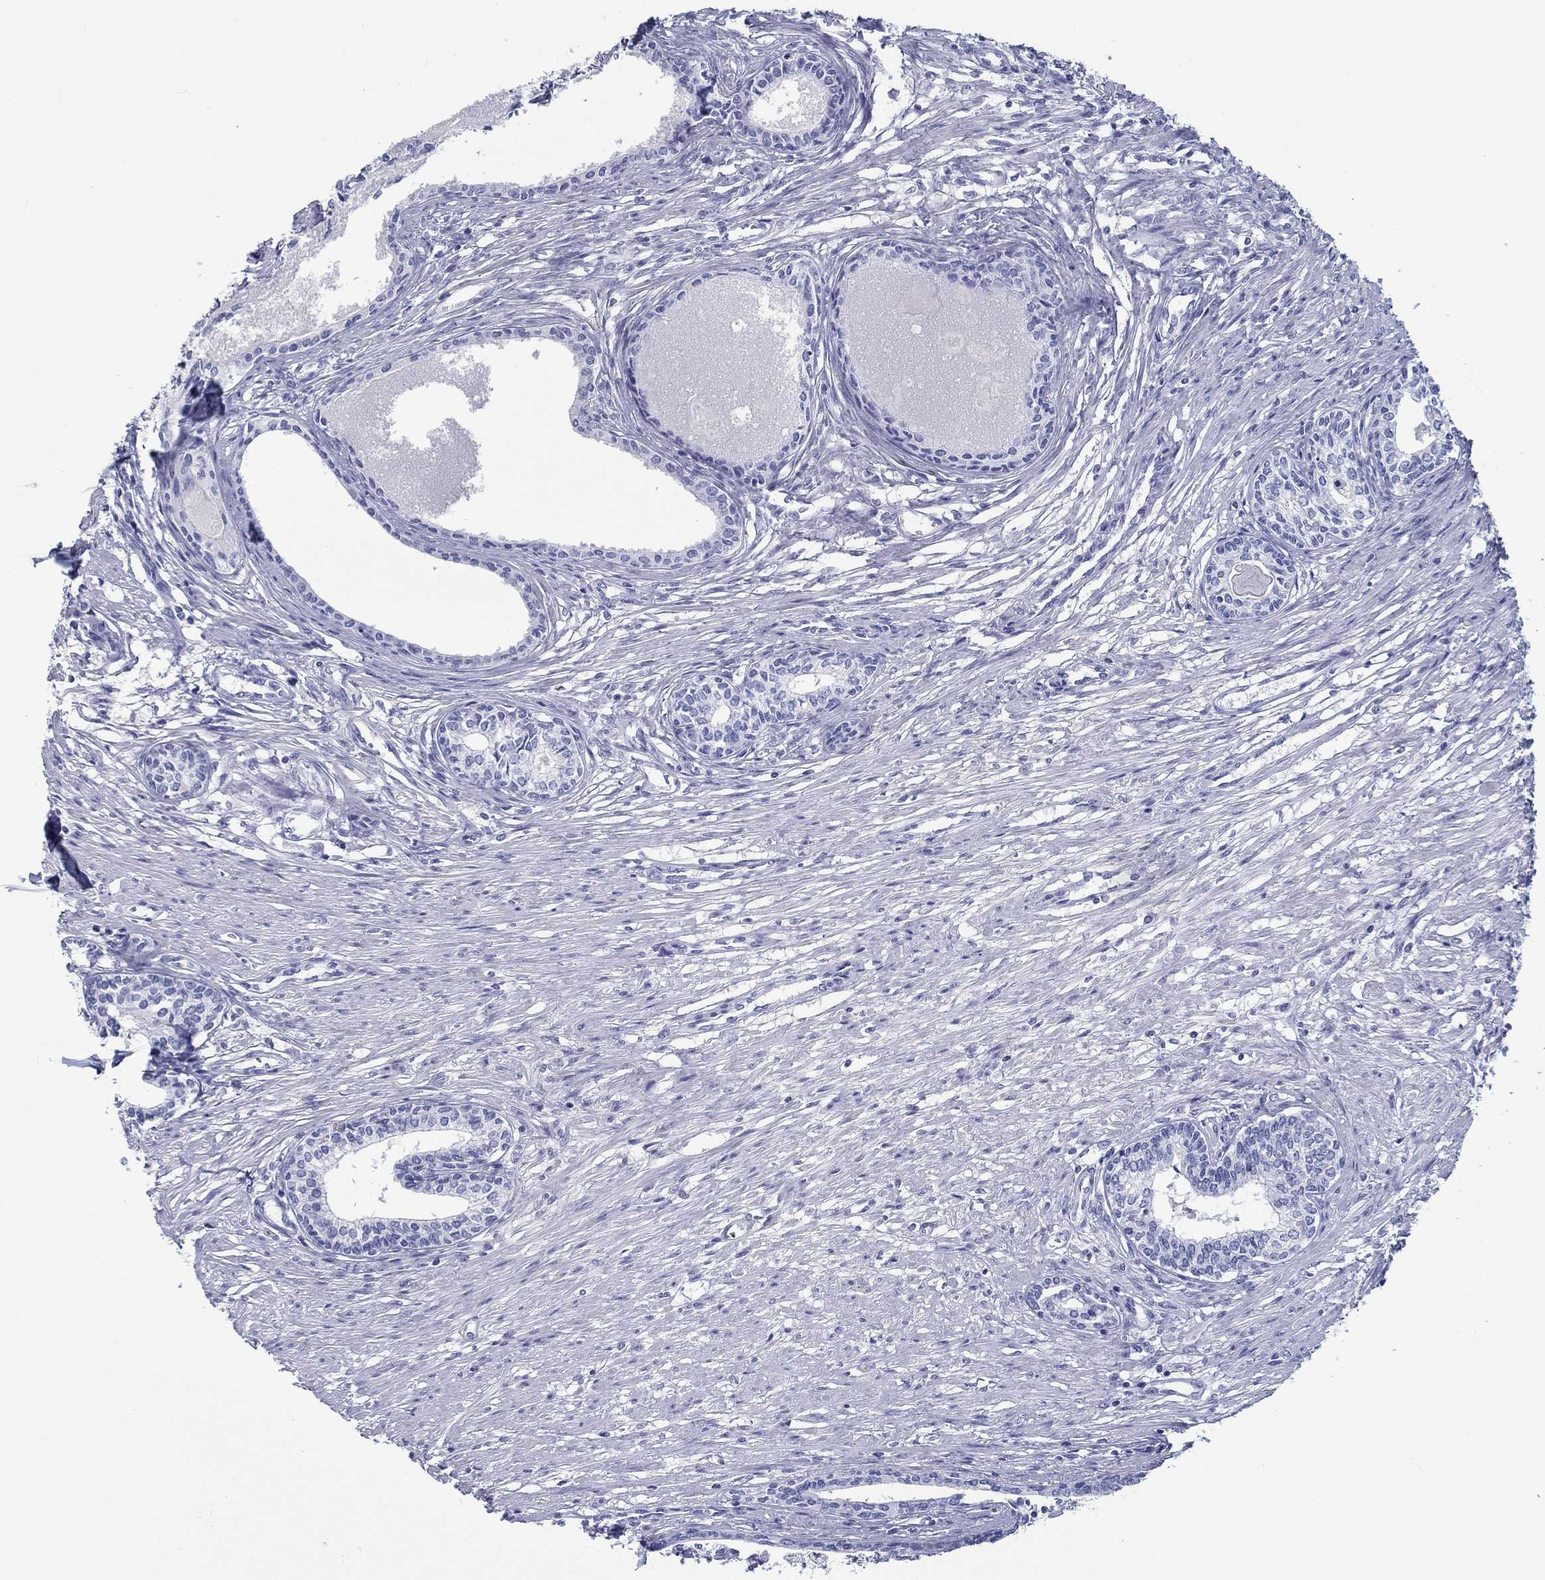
{"staining": {"intensity": "negative", "quantity": "none", "location": "none"}, "tissue": "prostate", "cell_type": "Glandular cells", "image_type": "normal", "snomed": [{"axis": "morphology", "description": "Normal tissue, NOS"}, {"axis": "topography", "description": "Prostate"}], "caption": "Human prostate stained for a protein using IHC reveals no staining in glandular cells.", "gene": "H1", "patient": {"sex": "male", "age": 60}}